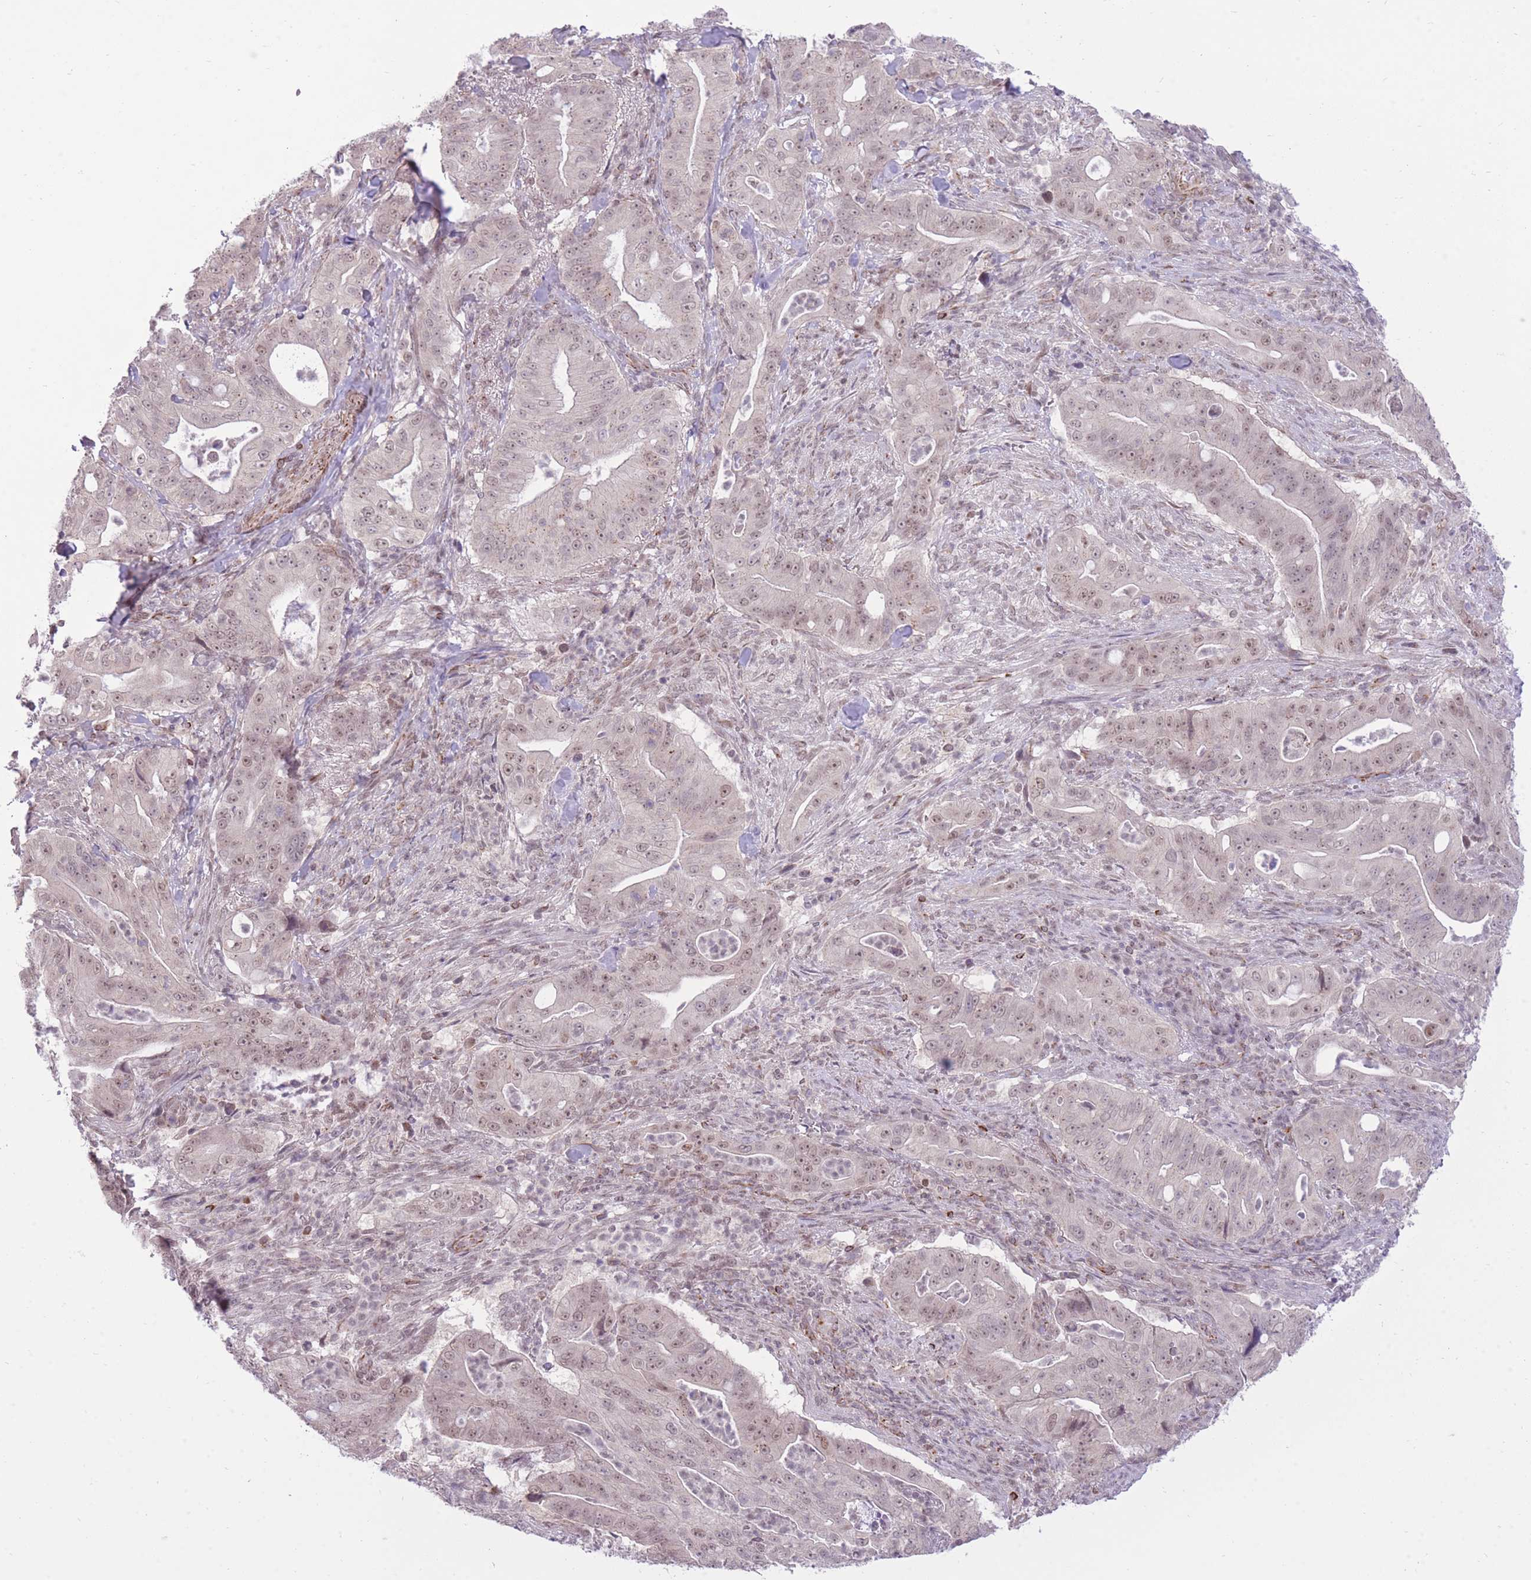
{"staining": {"intensity": "weak", "quantity": "25%-75%", "location": "nuclear"}, "tissue": "pancreatic cancer", "cell_type": "Tumor cells", "image_type": "cancer", "snomed": [{"axis": "morphology", "description": "Adenocarcinoma, NOS"}, {"axis": "topography", "description": "Pancreas"}], "caption": "A brown stain highlights weak nuclear staining of a protein in pancreatic adenocarcinoma tumor cells. The staining was performed using DAB (3,3'-diaminobenzidine) to visualize the protein expression in brown, while the nuclei were stained in blue with hematoxylin (Magnification: 20x).", "gene": "ELL", "patient": {"sex": "male", "age": 71}}